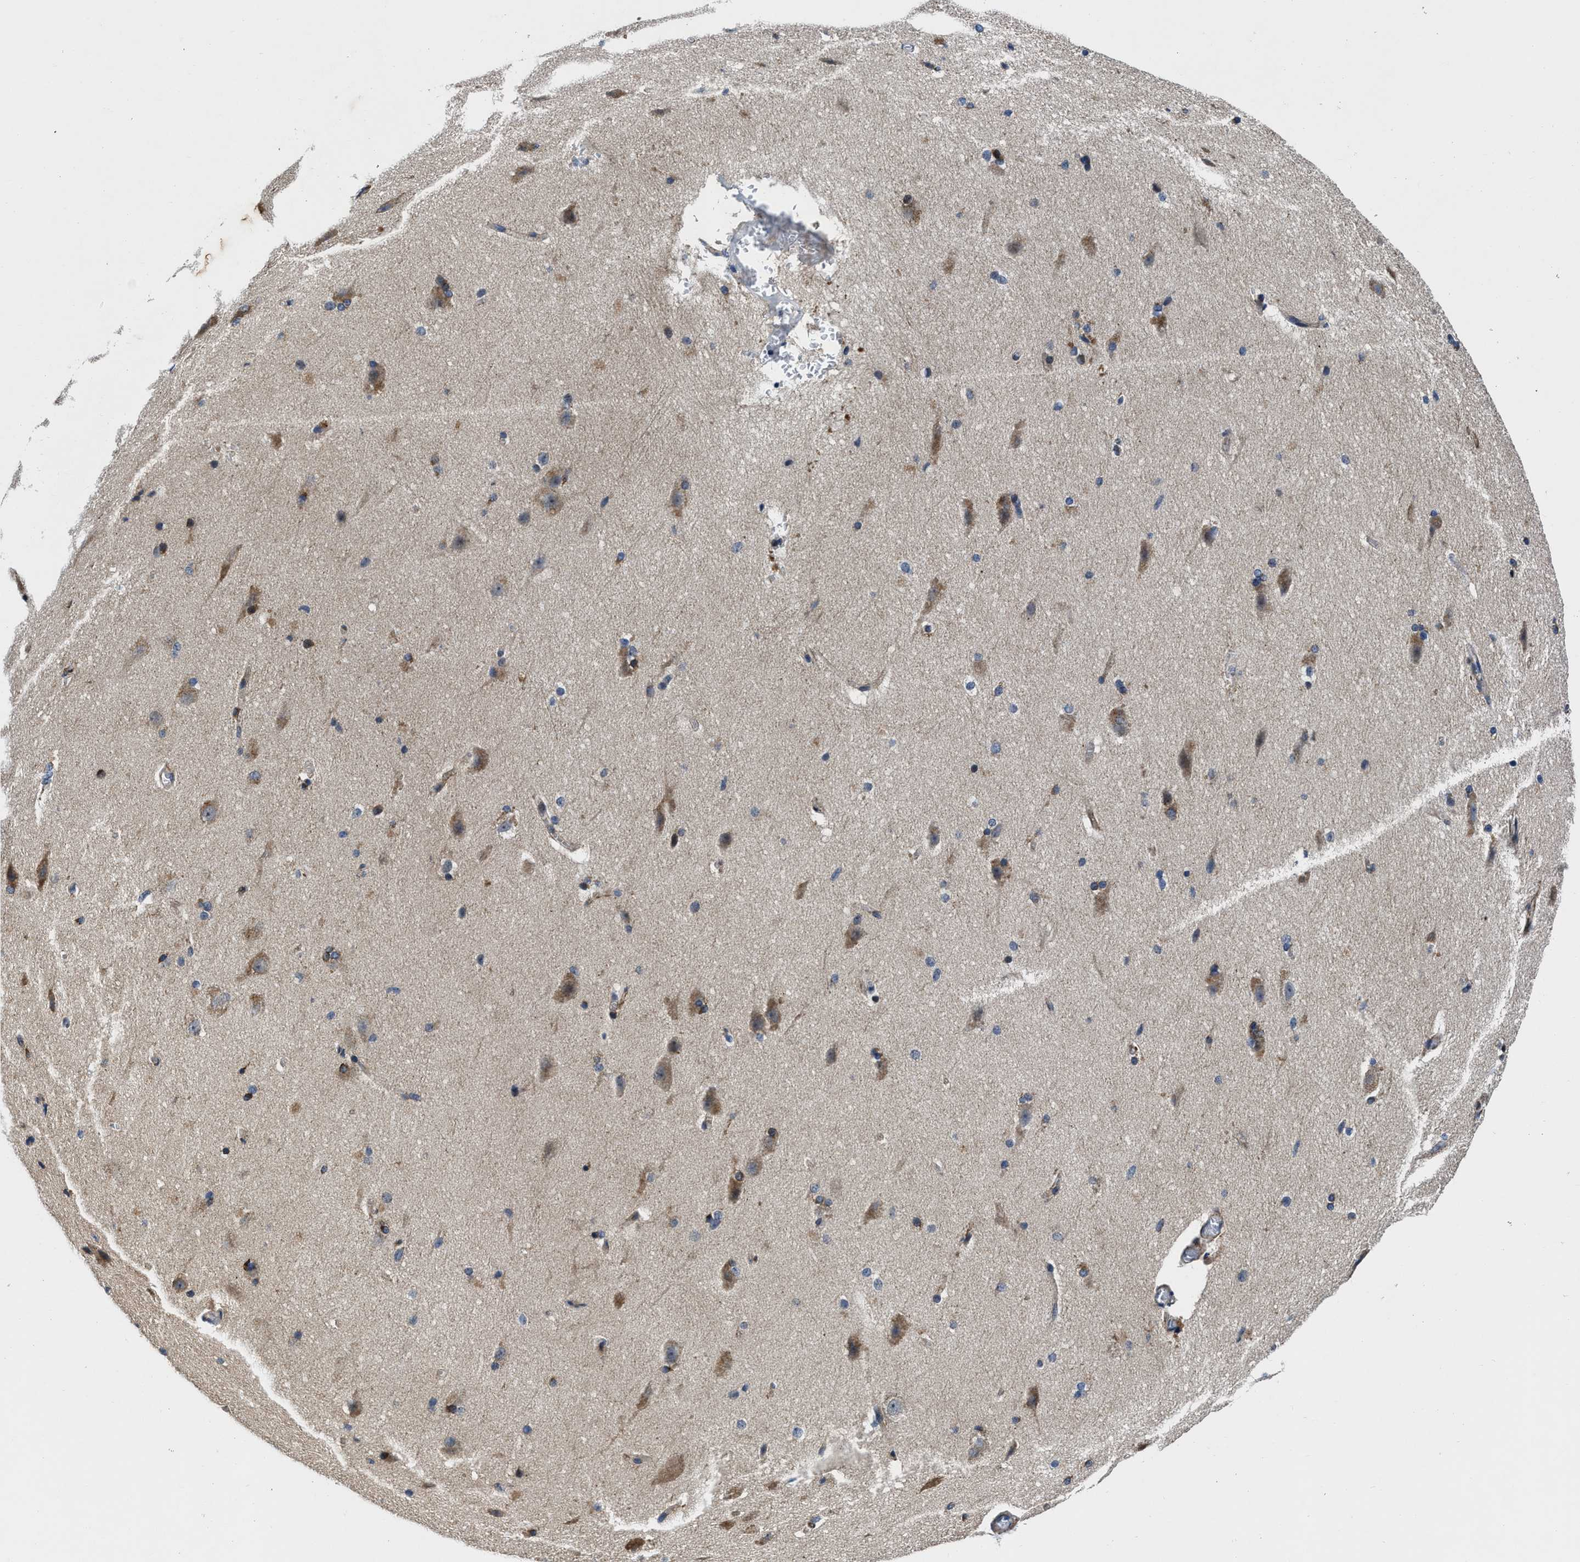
{"staining": {"intensity": "moderate", "quantity": "25%-75%", "location": "cytoplasmic/membranous"}, "tissue": "cerebral cortex", "cell_type": "Endothelial cells", "image_type": "normal", "snomed": [{"axis": "morphology", "description": "Normal tissue, NOS"}, {"axis": "topography", "description": "Cerebral cortex"}, {"axis": "topography", "description": "Hippocampus"}], "caption": "Protein analysis of unremarkable cerebral cortex shows moderate cytoplasmic/membranous positivity in approximately 25%-75% of endothelial cells. The staining is performed using DAB brown chromogen to label protein expression. The nuclei are counter-stained blue using hematoxylin.", "gene": "C2orf66", "patient": {"sex": "female", "age": 19}}